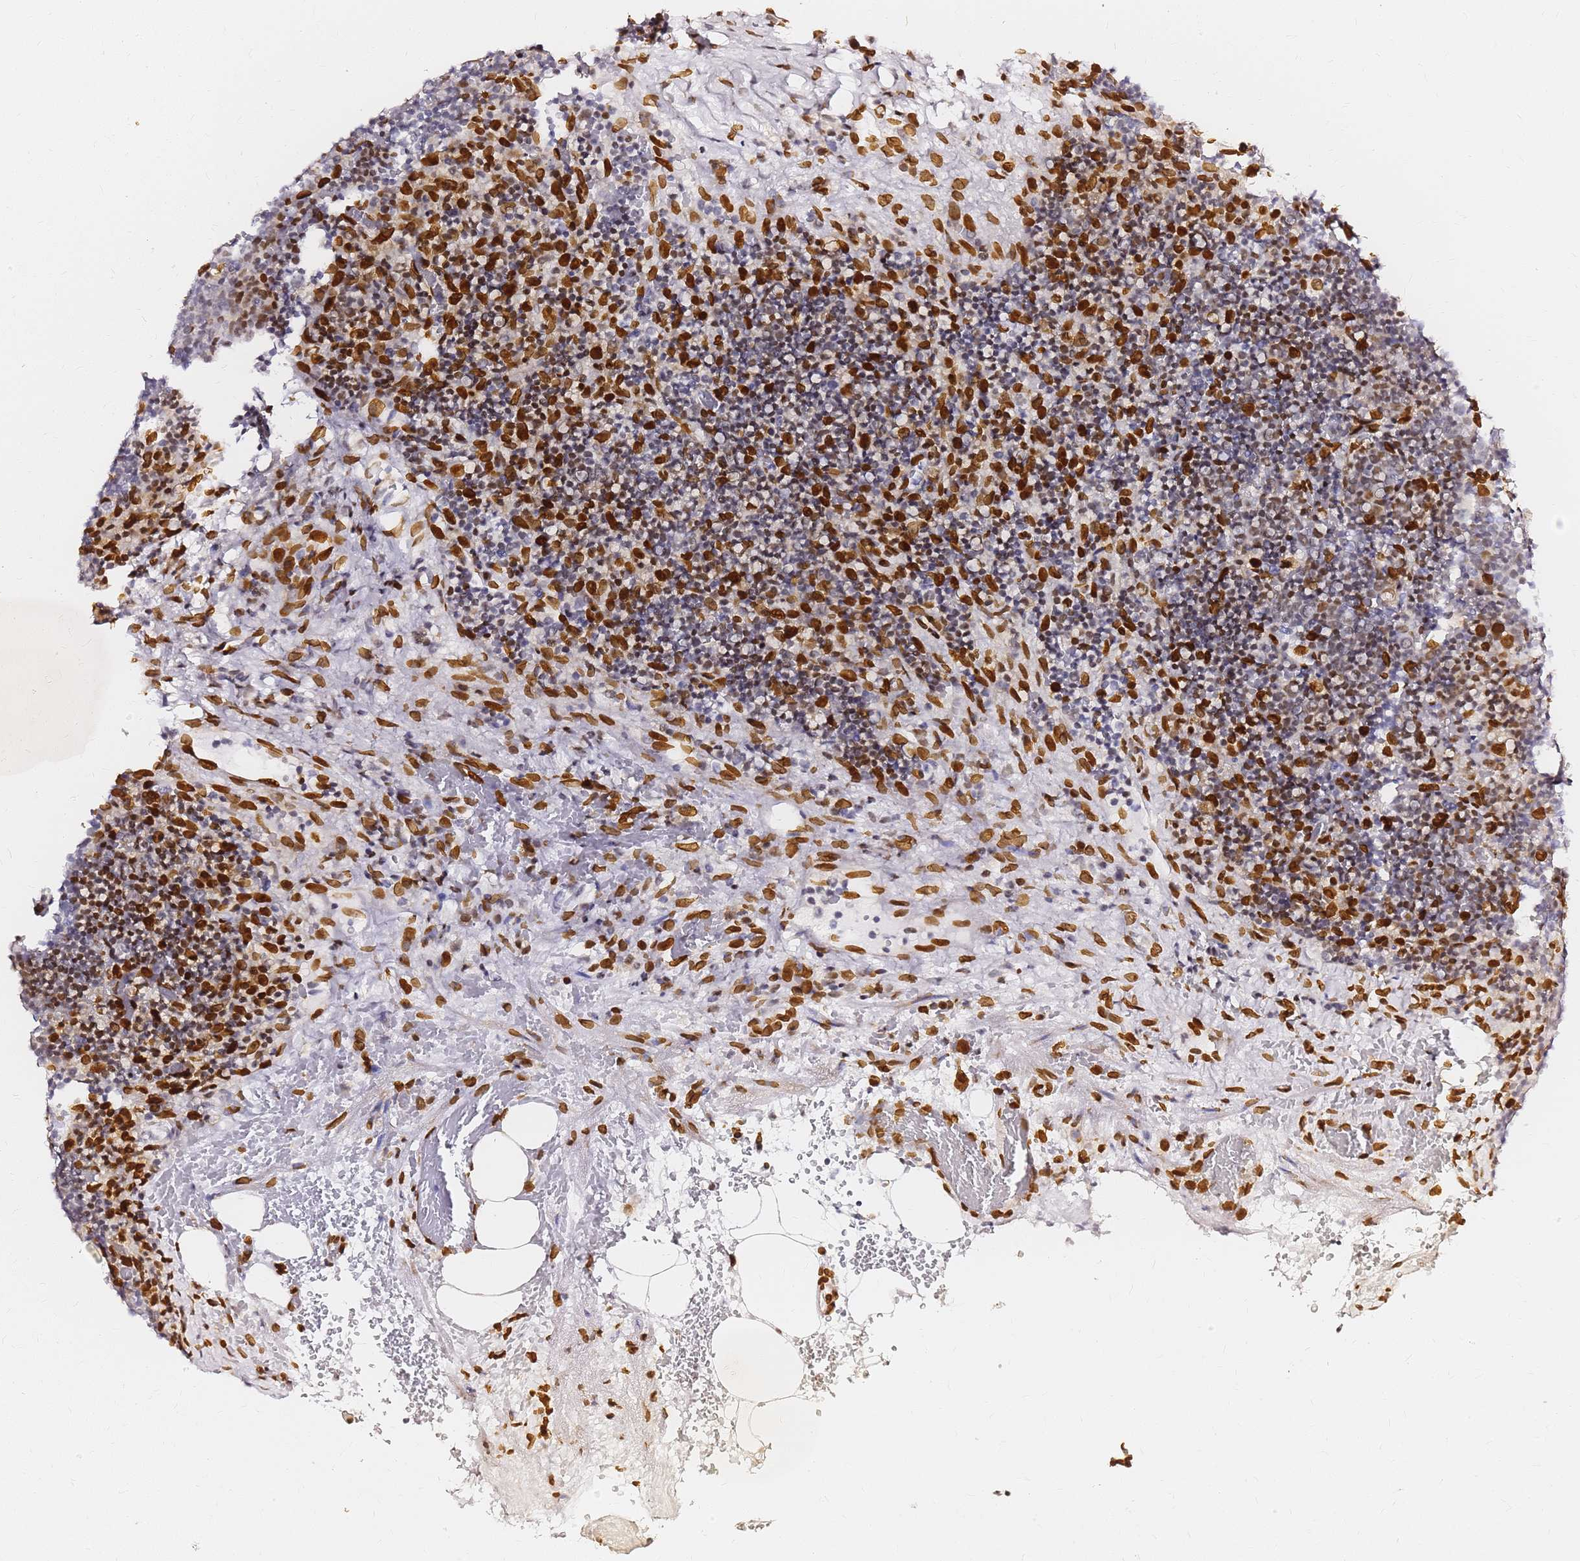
{"staining": {"intensity": "strong", "quantity": "<25%", "location": "cytoplasmic/membranous,nuclear"}, "tissue": "lymph node", "cell_type": "Germinal center cells", "image_type": "normal", "snomed": [{"axis": "morphology", "description": "Normal tissue, NOS"}, {"axis": "topography", "description": "Lymph node"}], "caption": "Immunohistochemistry image of normal human lymph node stained for a protein (brown), which demonstrates medium levels of strong cytoplasmic/membranous,nuclear positivity in approximately <25% of germinal center cells.", "gene": "C6orf141", "patient": {"sex": "male", "age": 58}}